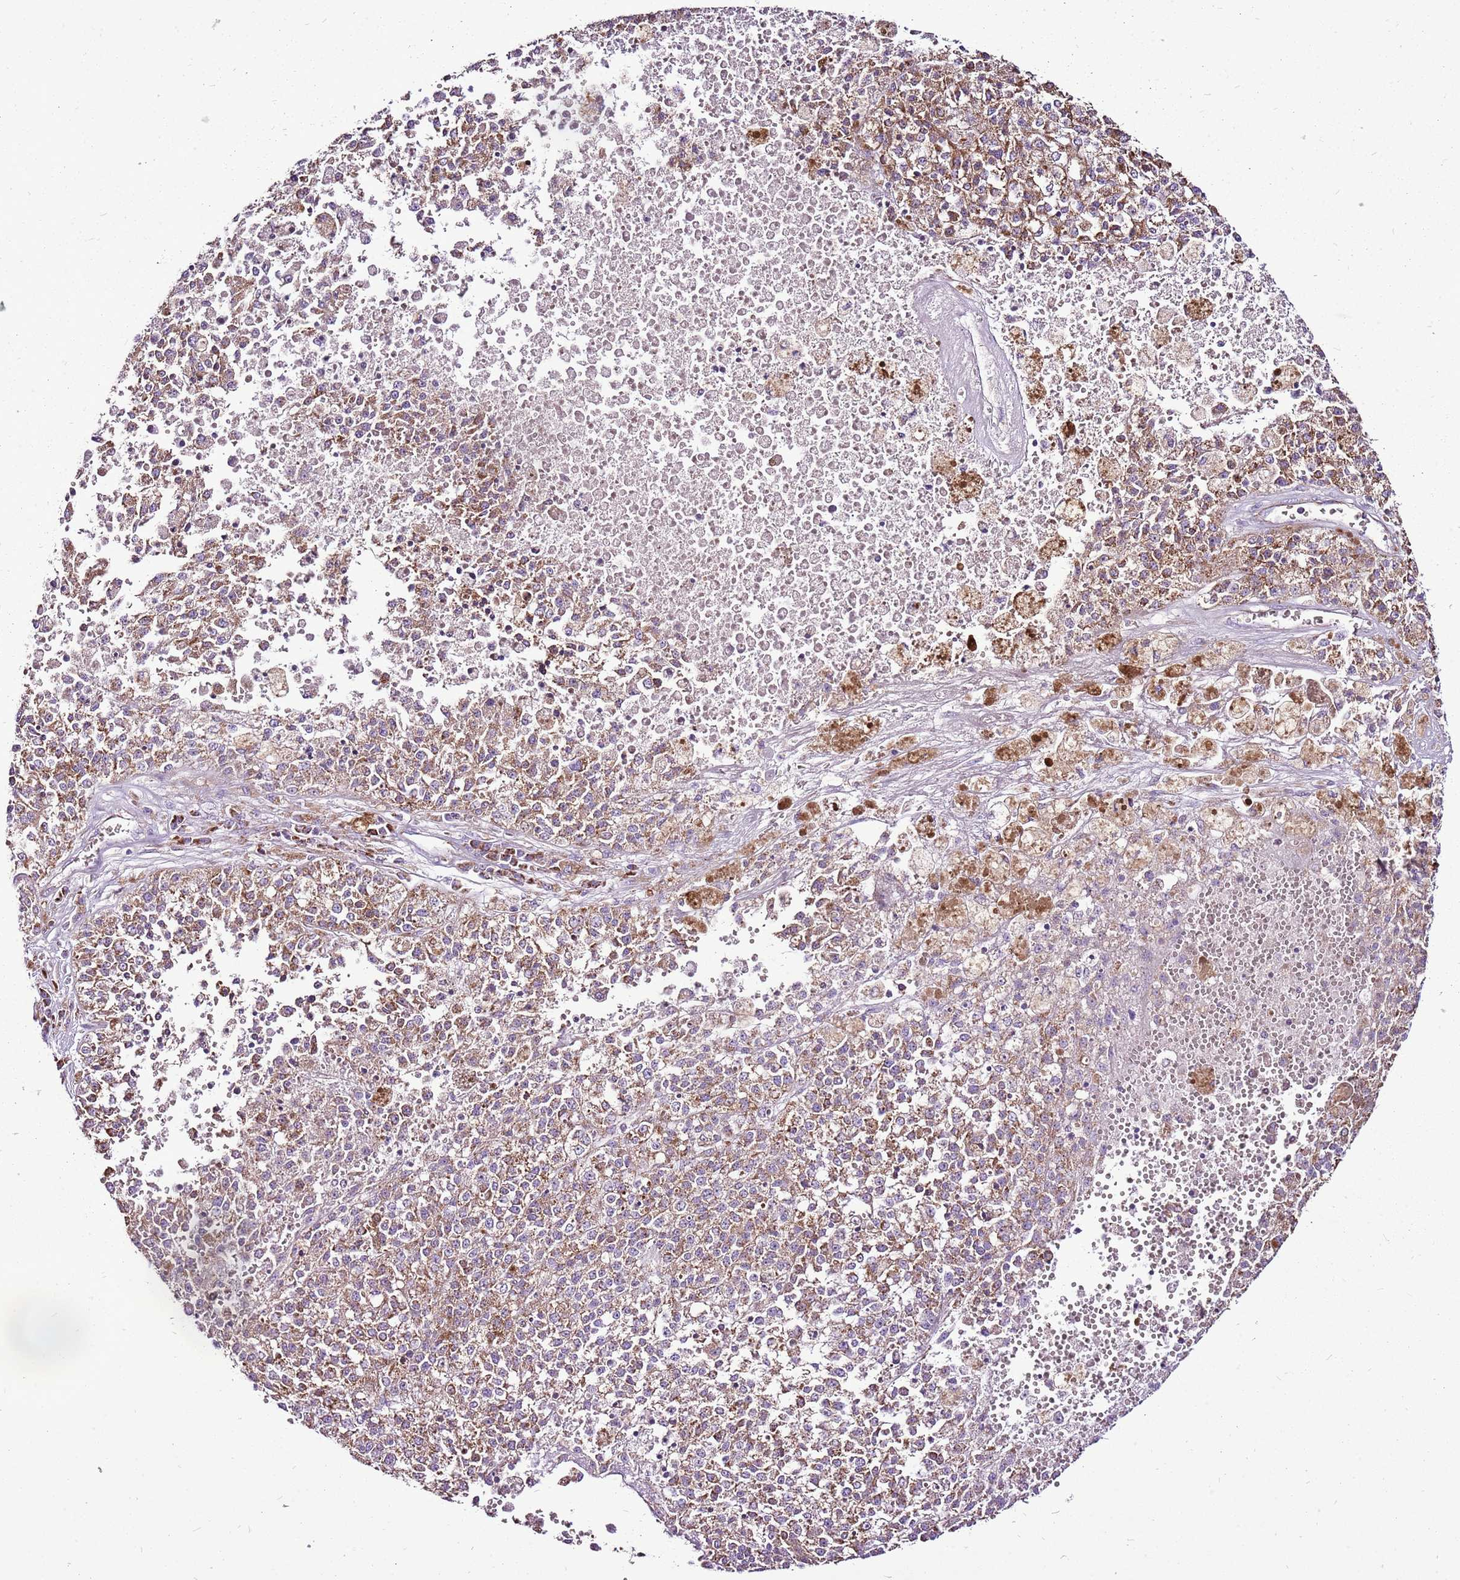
{"staining": {"intensity": "moderate", "quantity": ">75%", "location": "cytoplasmic/membranous"}, "tissue": "melanoma", "cell_type": "Tumor cells", "image_type": "cancer", "snomed": [{"axis": "morphology", "description": "Malignant melanoma, NOS"}, {"axis": "topography", "description": "Skin"}], "caption": "Protein staining of melanoma tissue demonstrates moderate cytoplasmic/membranous expression in about >75% of tumor cells. (DAB IHC with brightfield microscopy, high magnification).", "gene": "GCDH", "patient": {"sex": "female", "age": 64}}